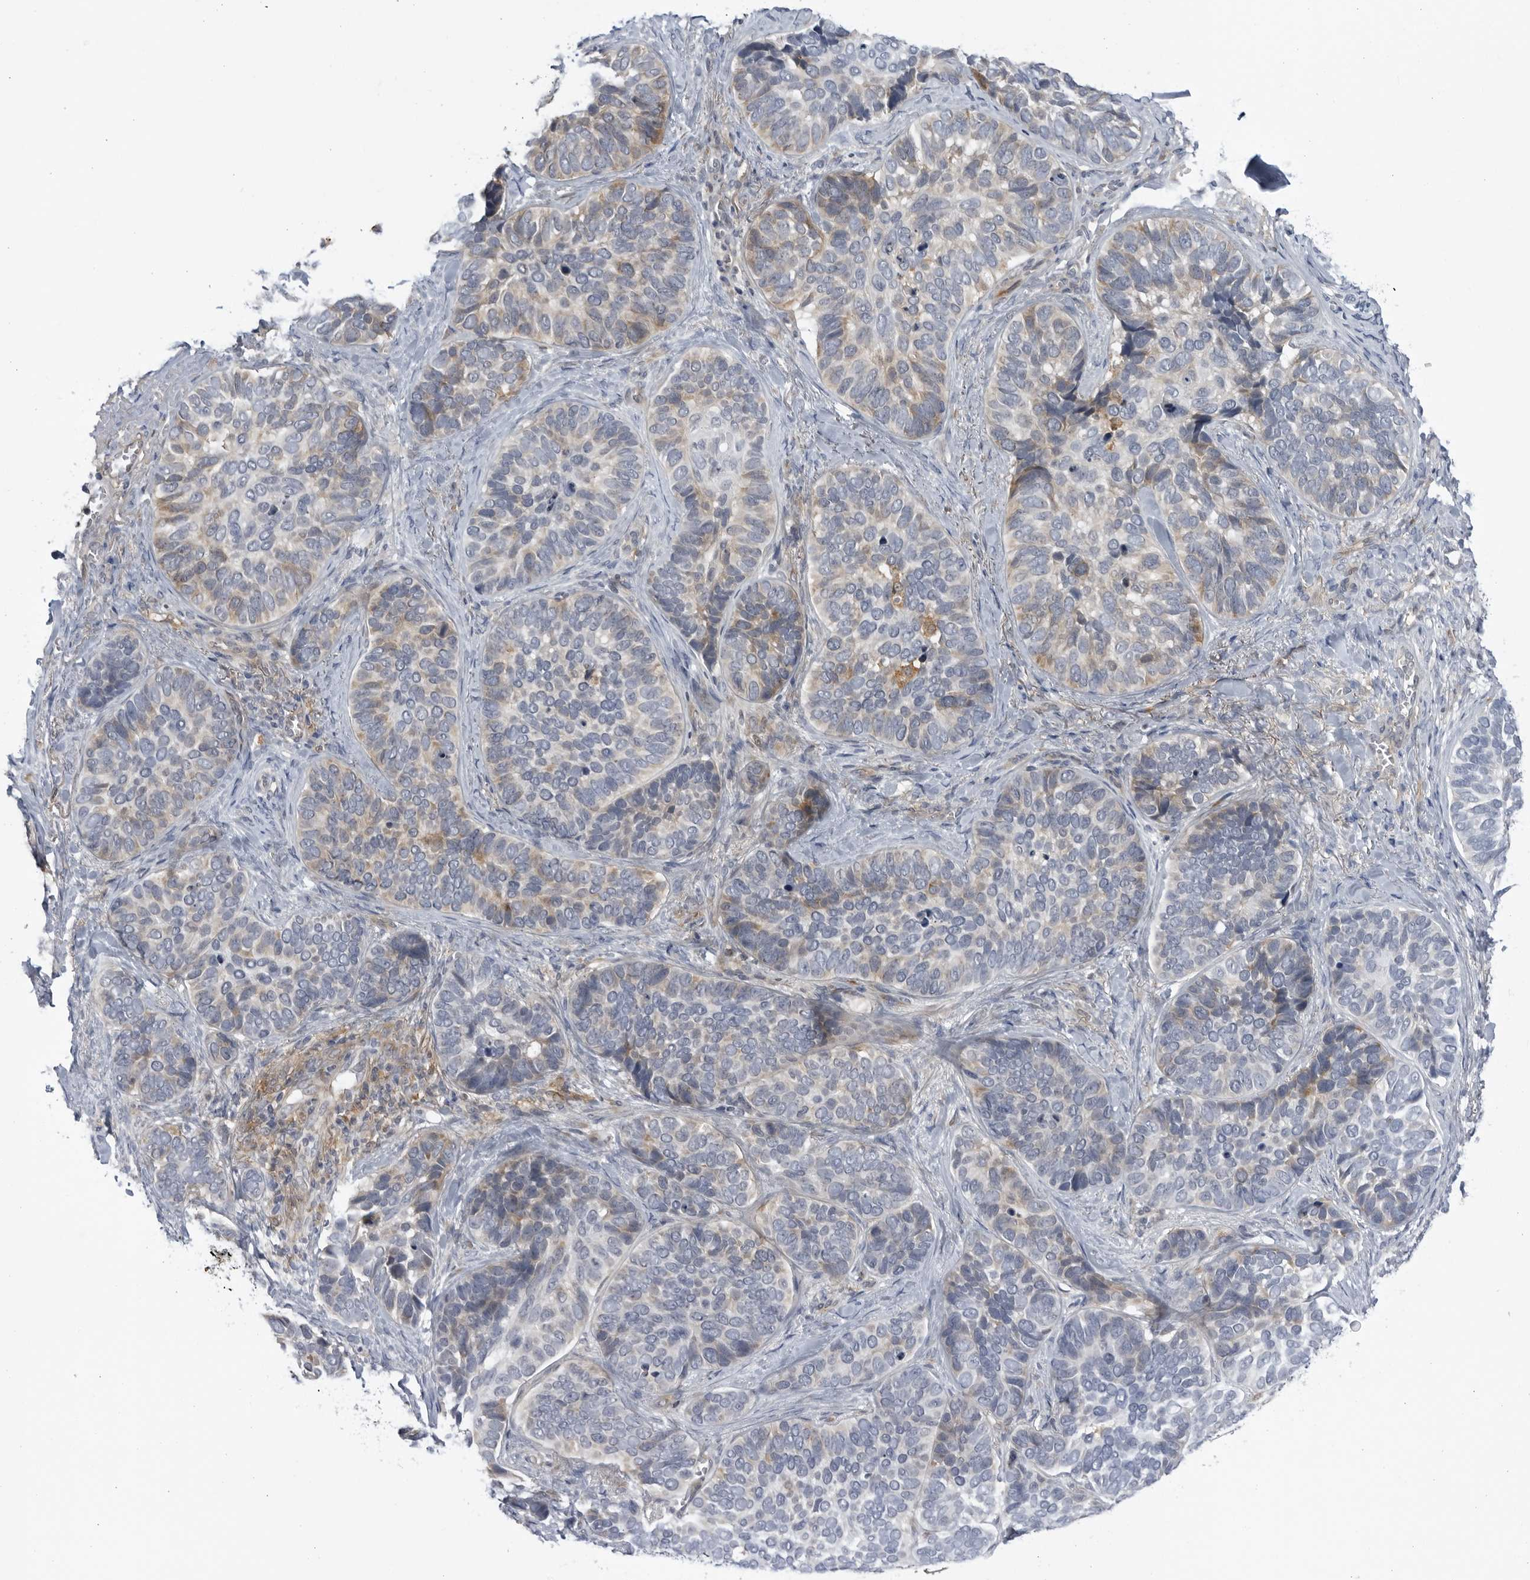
{"staining": {"intensity": "weak", "quantity": "25%-75%", "location": "cytoplasmic/membranous"}, "tissue": "skin cancer", "cell_type": "Tumor cells", "image_type": "cancer", "snomed": [{"axis": "morphology", "description": "Basal cell carcinoma"}, {"axis": "topography", "description": "Skin"}], "caption": "The immunohistochemical stain highlights weak cytoplasmic/membranous positivity in tumor cells of skin basal cell carcinoma tissue. (IHC, brightfield microscopy, high magnification).", "gene": "BMP2K", "patient": {"sex": "male", "age": 62}}